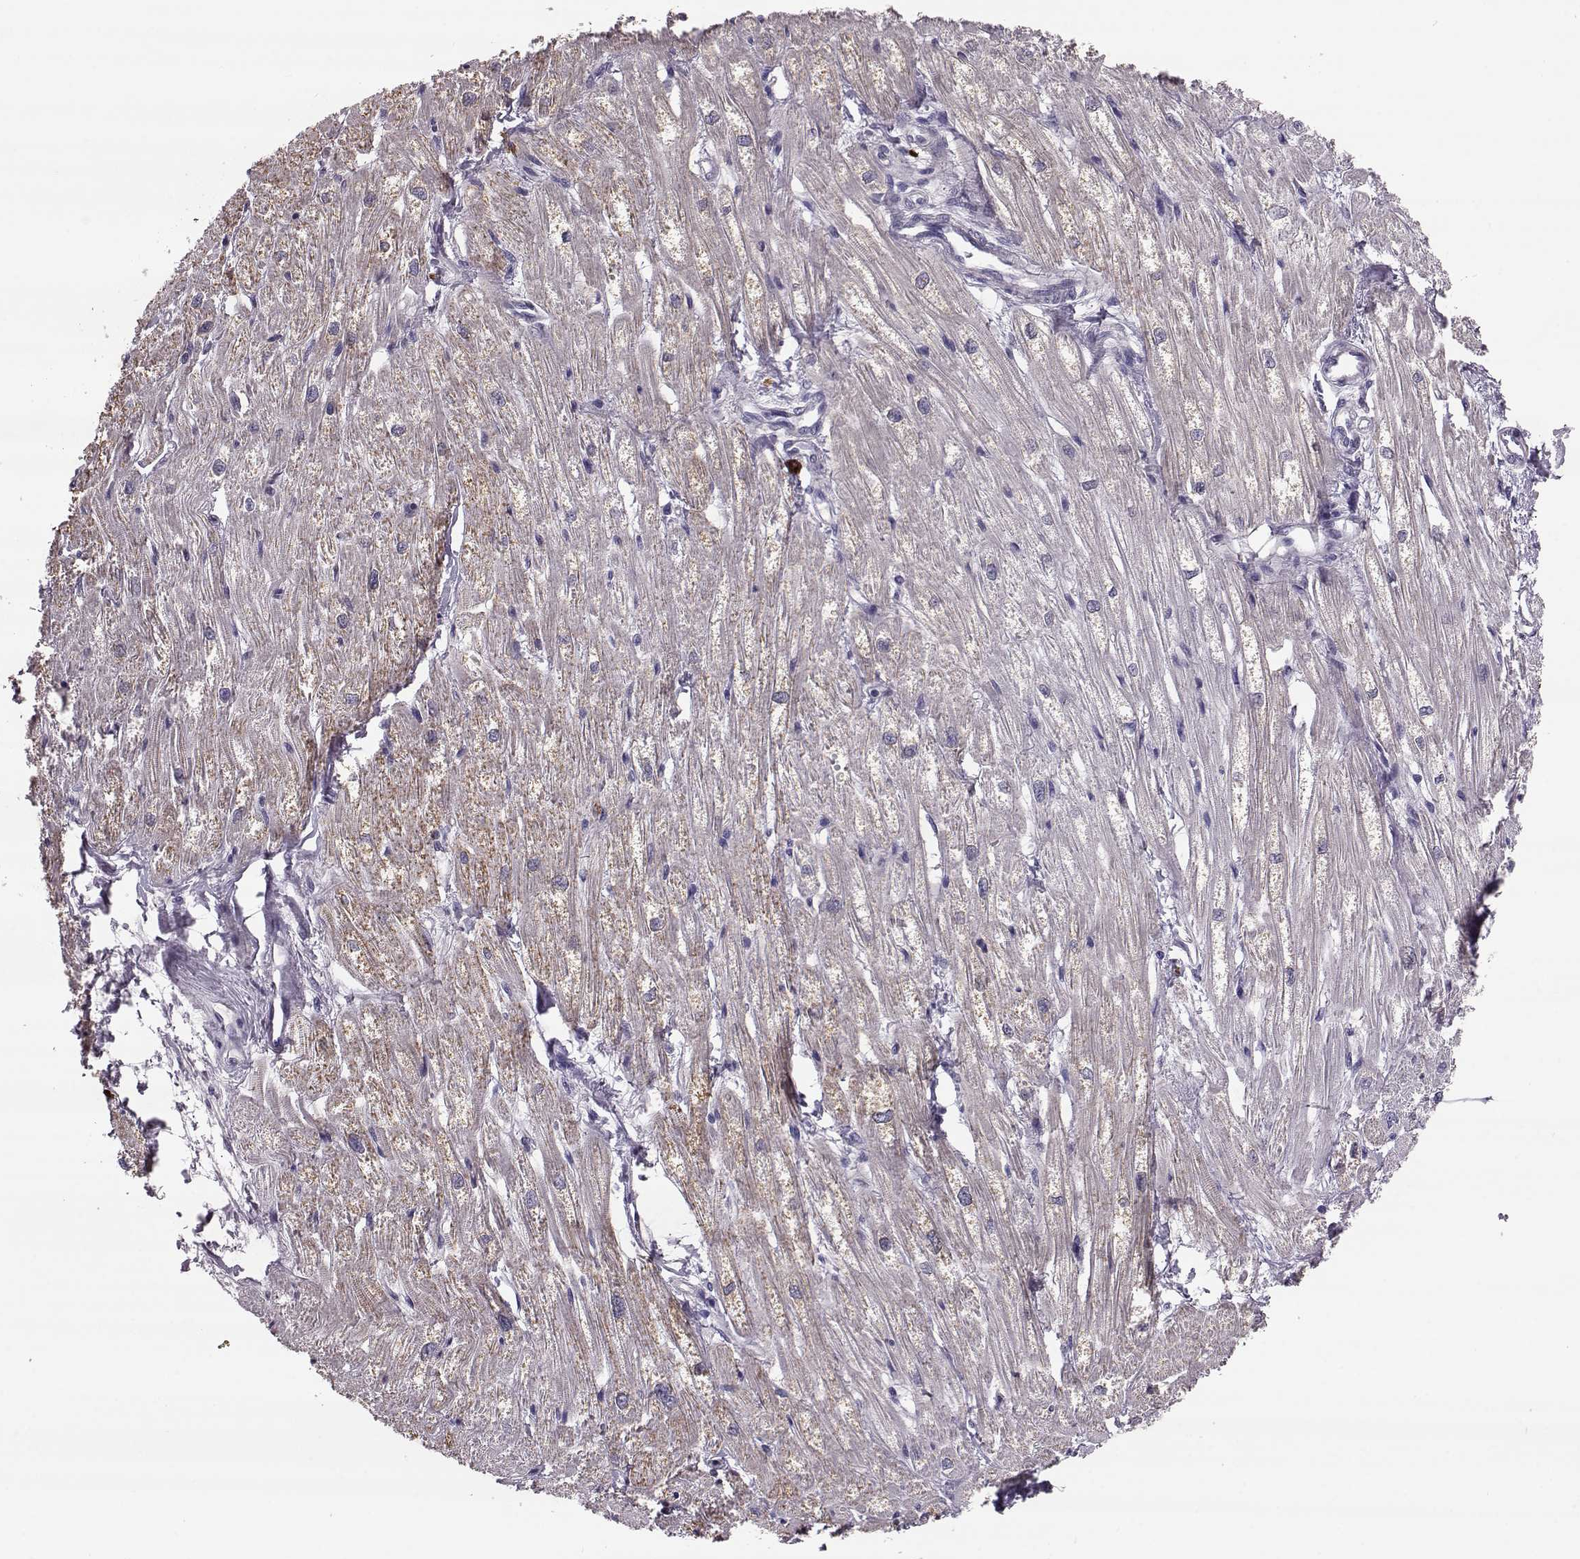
{"staining": {"intensity": "negative", "quantity": "none", "location": "none"}, "tissue": "heart muscle", "cell_type": "Cardiomyocytes", "image_type": "normal", "snomed": [{"axis": "morphology", "description": "Normal tissue, NOS"}, {"axis": "topography", "description": "Heart"}], "caption": "Human heart muscle stained for a protein using immunohistochemistry (IHC) reveals no expression in cardiomyocytes.", "gene": "ADGRG5", "patient": {"sex": "male", "age": 61}}